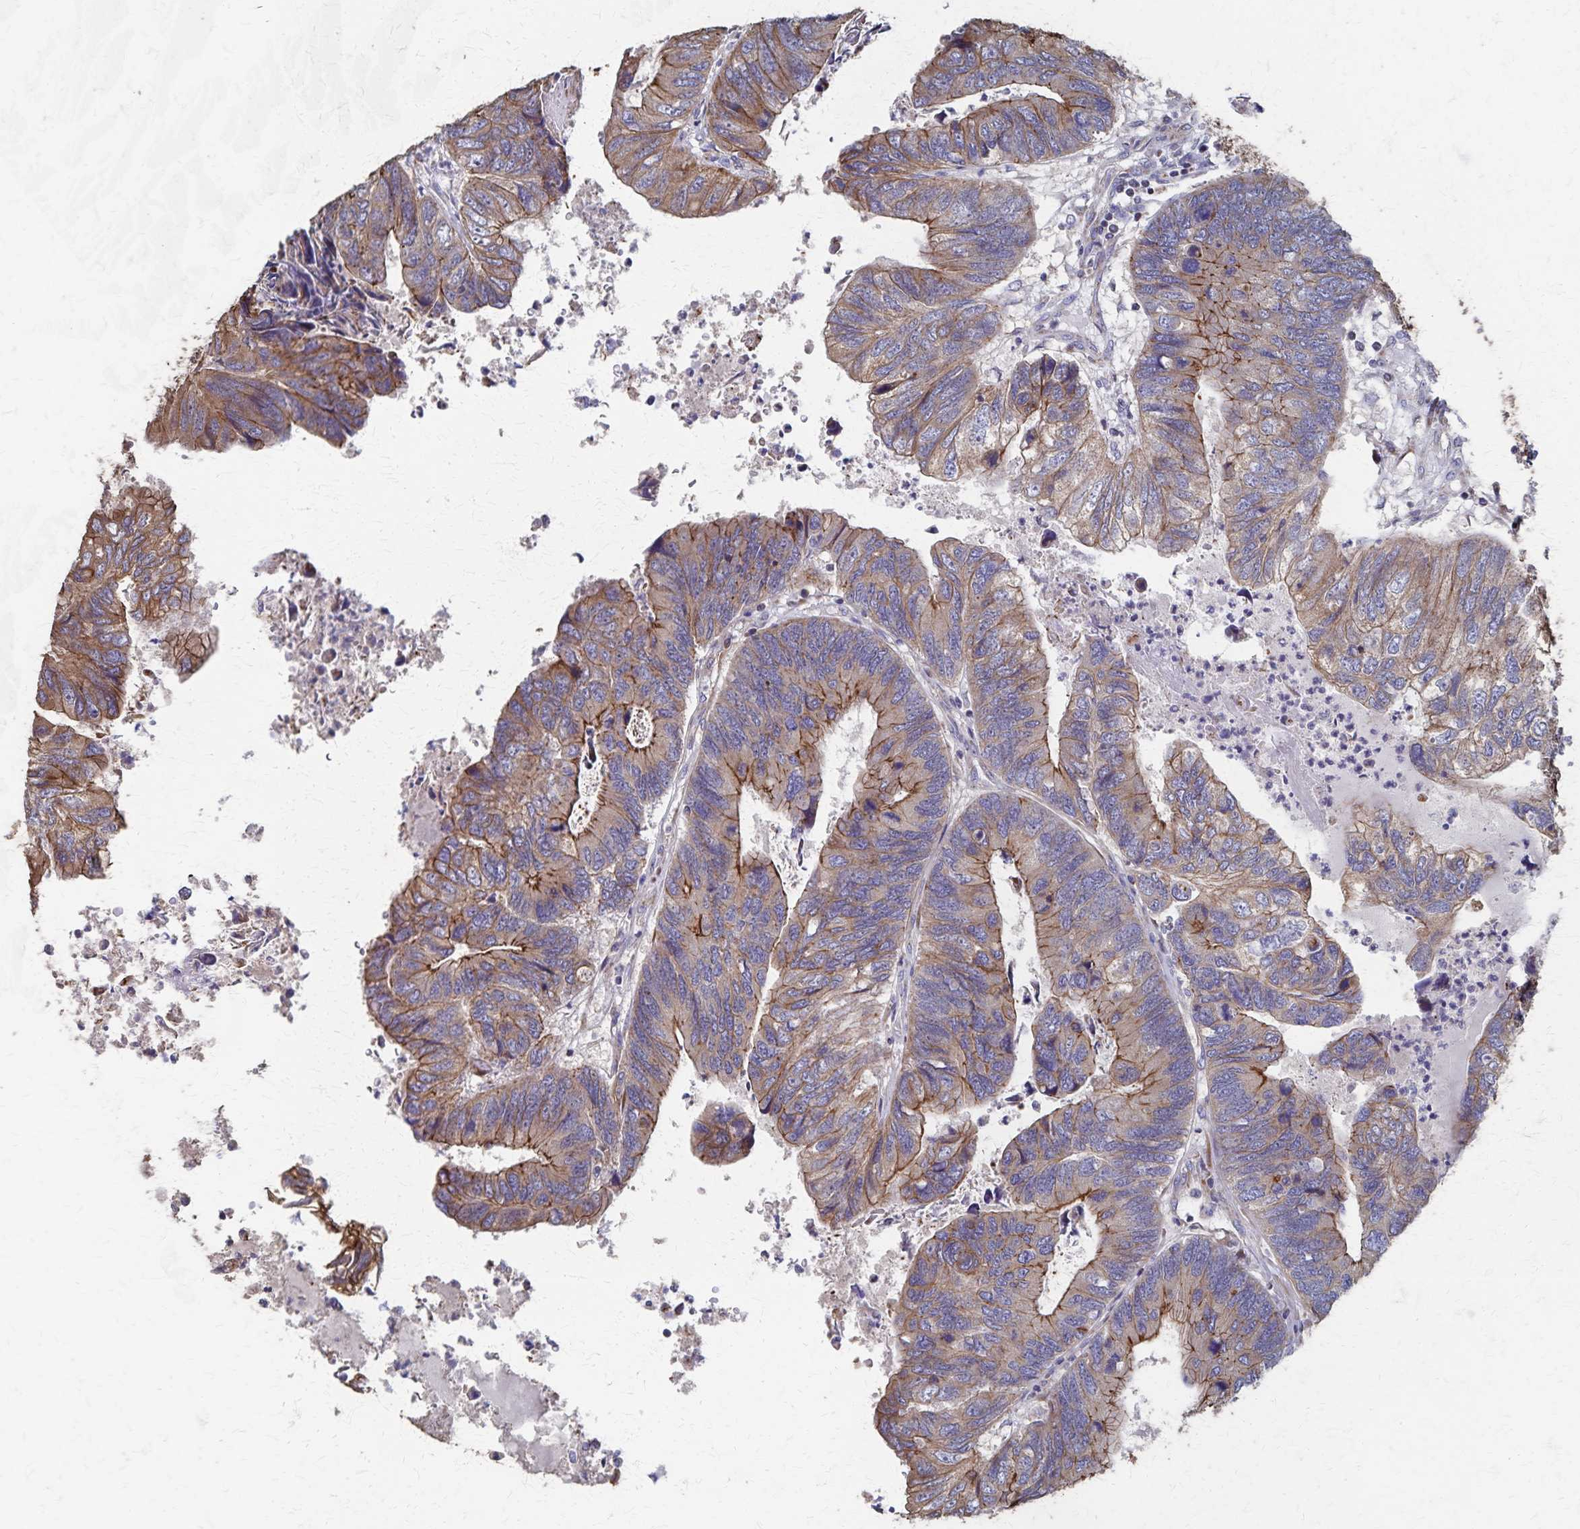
{"staining": {"intensity": "moderate", "quantity": "25%-75%", "location": "cytoplasmic/membranous"}, "tissue": "colorectal cancer", "cell_type": "Tumor cells", "image_type": "cancer", "snomed": [{"axis": "morphology", "description": "Adenocarcinoma, NOS"}, {"axis": "topography", "description": "Colon"}], "caption": "The micrograph demonstrates a brown stain indicating the presence of a protein in the cytoplasmic/membranous of tumor cells in colorectal cancer.", "gene": "PGAP2", "patient": {"sex": "female", "age": 67}}